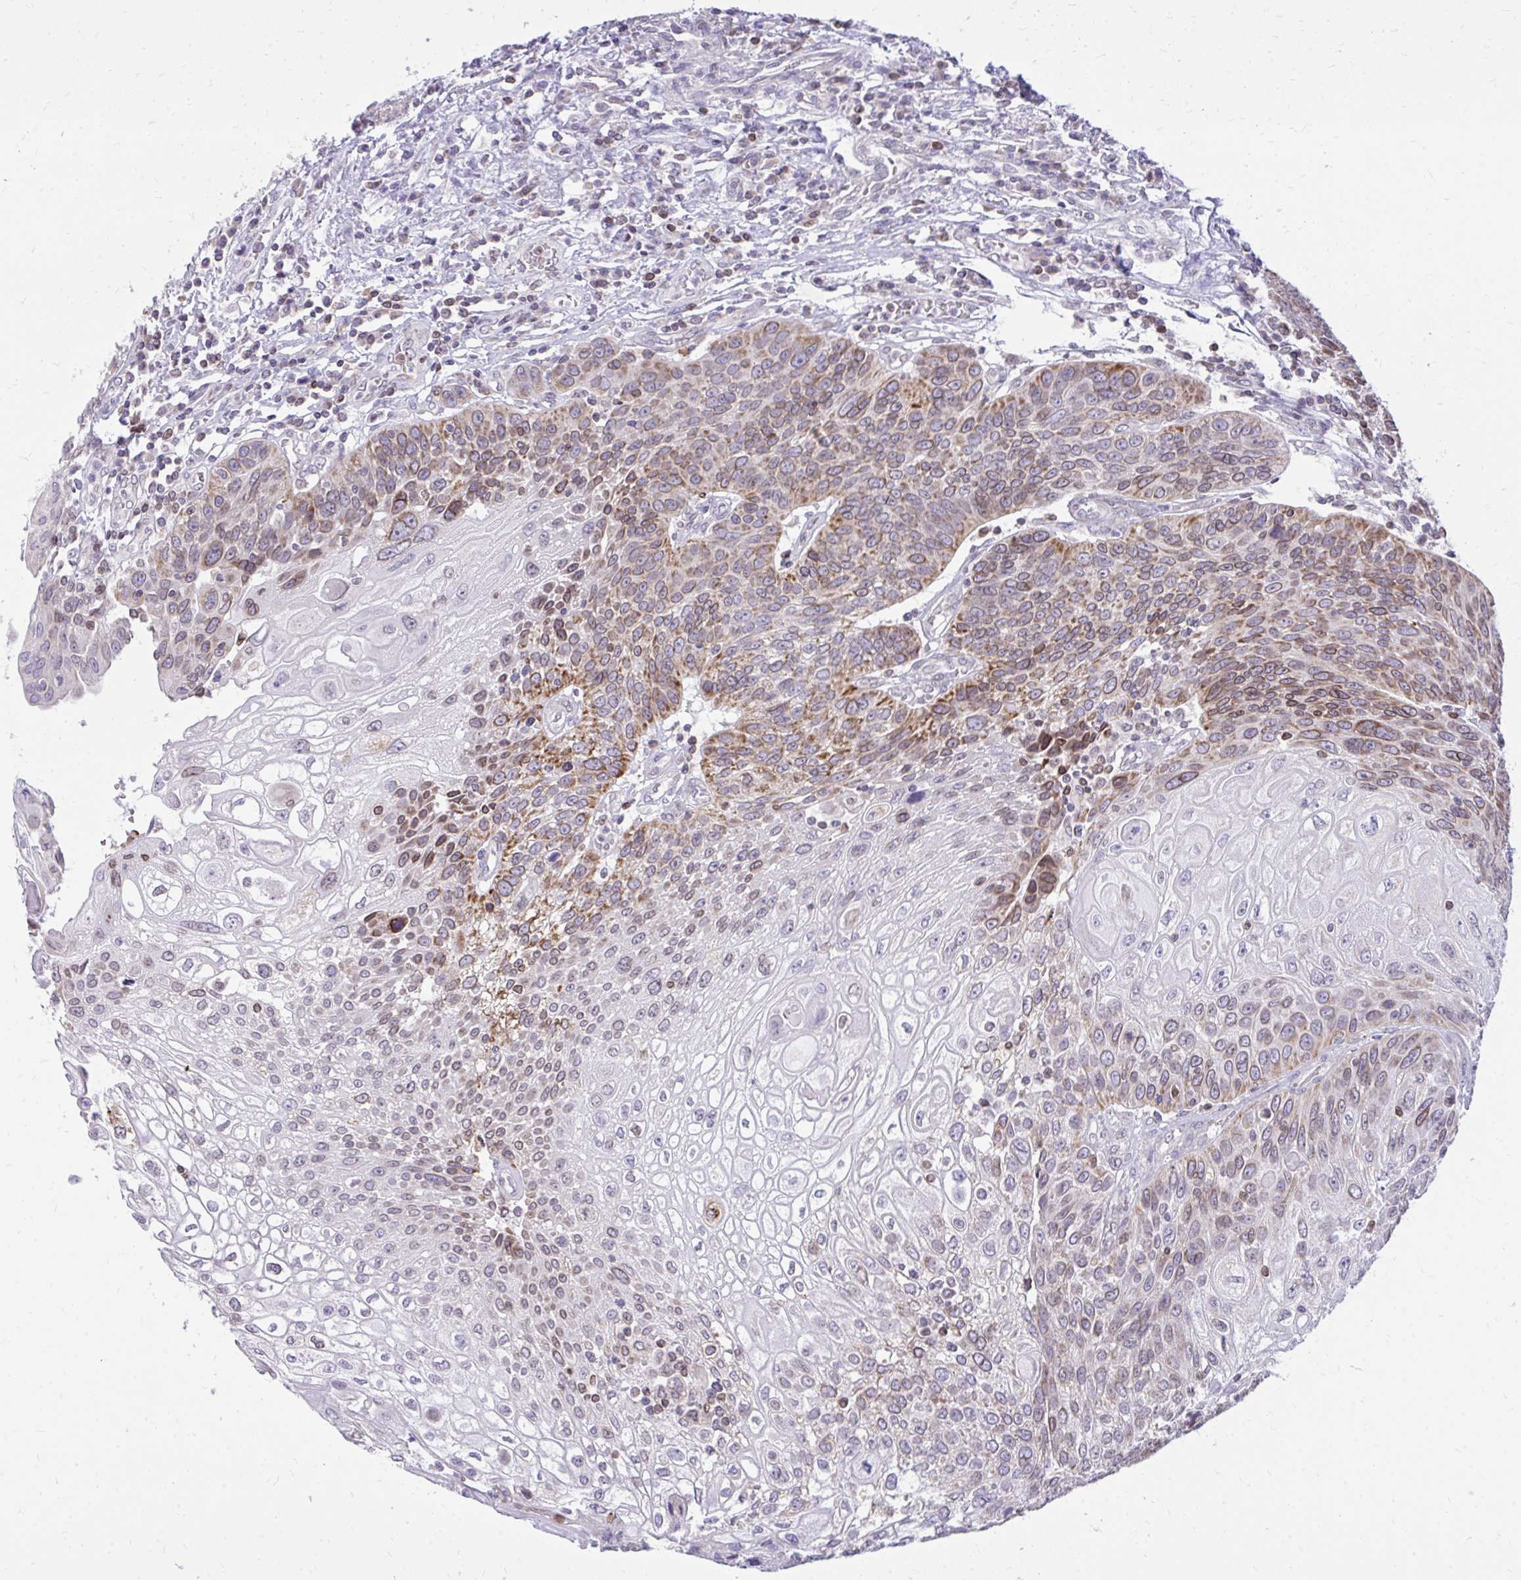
{"staining": {"intensity": "moderate", "quantity": "25%-75%", "location": "cytoplasmic/membranous,nuclear"}, "tissue": "urothelial cancer", "cell_type": "Tumor cells", "image_type": "cancer", "snomed": [{"axis": "morphology", "description": "Urothelial carcinoma, High grade"}, {"axis": "topography", "description": "Urinary bladder"}], "caption": "A brown stain labels moderate cytoplasmic/membranous and nuclear positivity of a protein in human urothelial cancer tumor cells.", "gene": "RPS6KA2", "patient": {"sex": "female", "age": 70}}